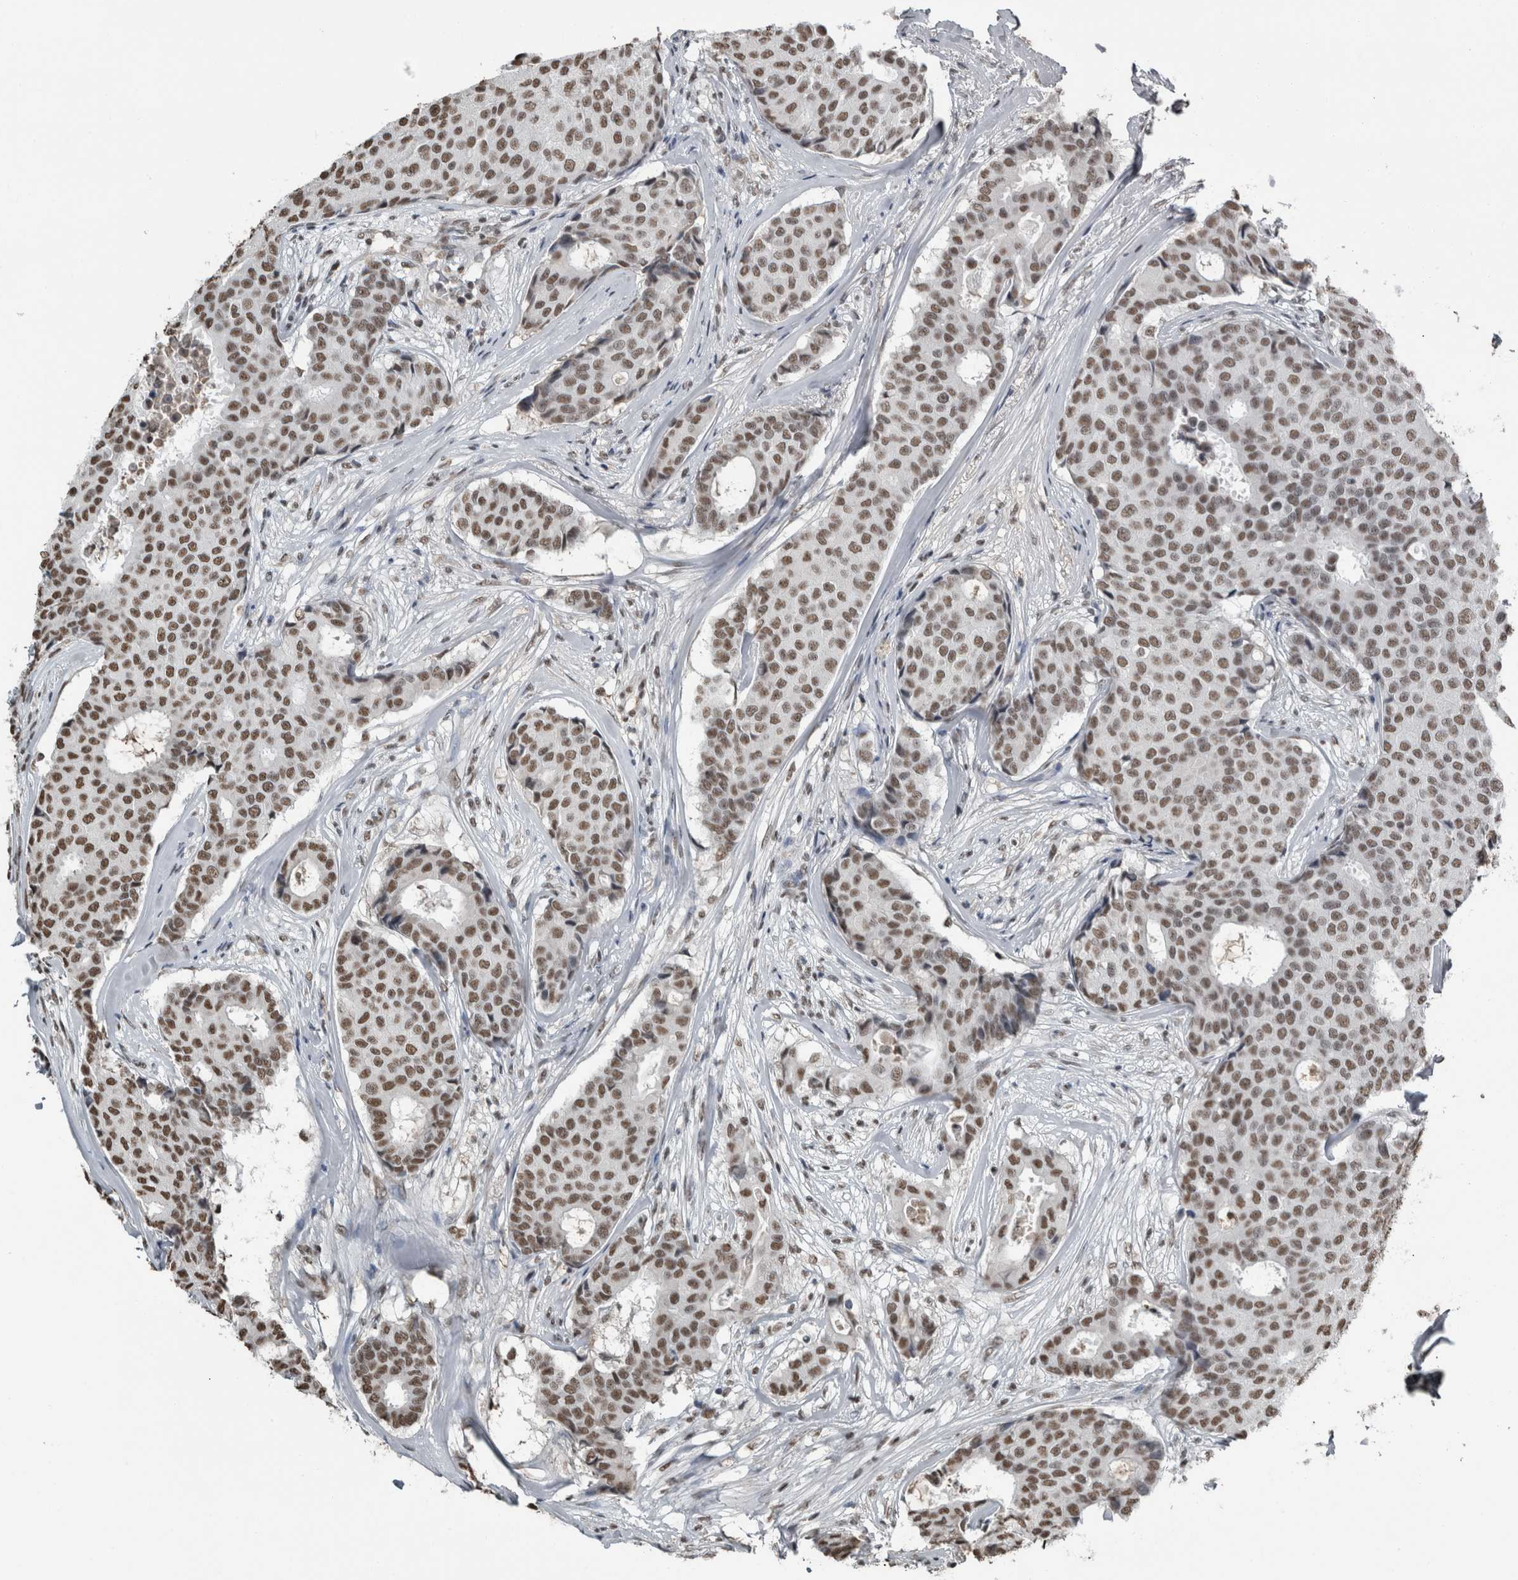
{"staining": {"intensity": "moderate", "quantity": ">75%", "location": "nuclear"}, "tissue": "breast cancer", "cell_type": "Tumor cells", "image_type": "cancer", "snomed": [{"axis": "morphology", "description": "Duct carcinoma"}, {"axis": "topography", "description": "Breast"}], "caption": "Protein staining by IHC displays moderate nuclear expression in about >75% of tumor cells in breast cancer.", "gene": "TGS1", "patient": {"sex": "female", "age": 75}}